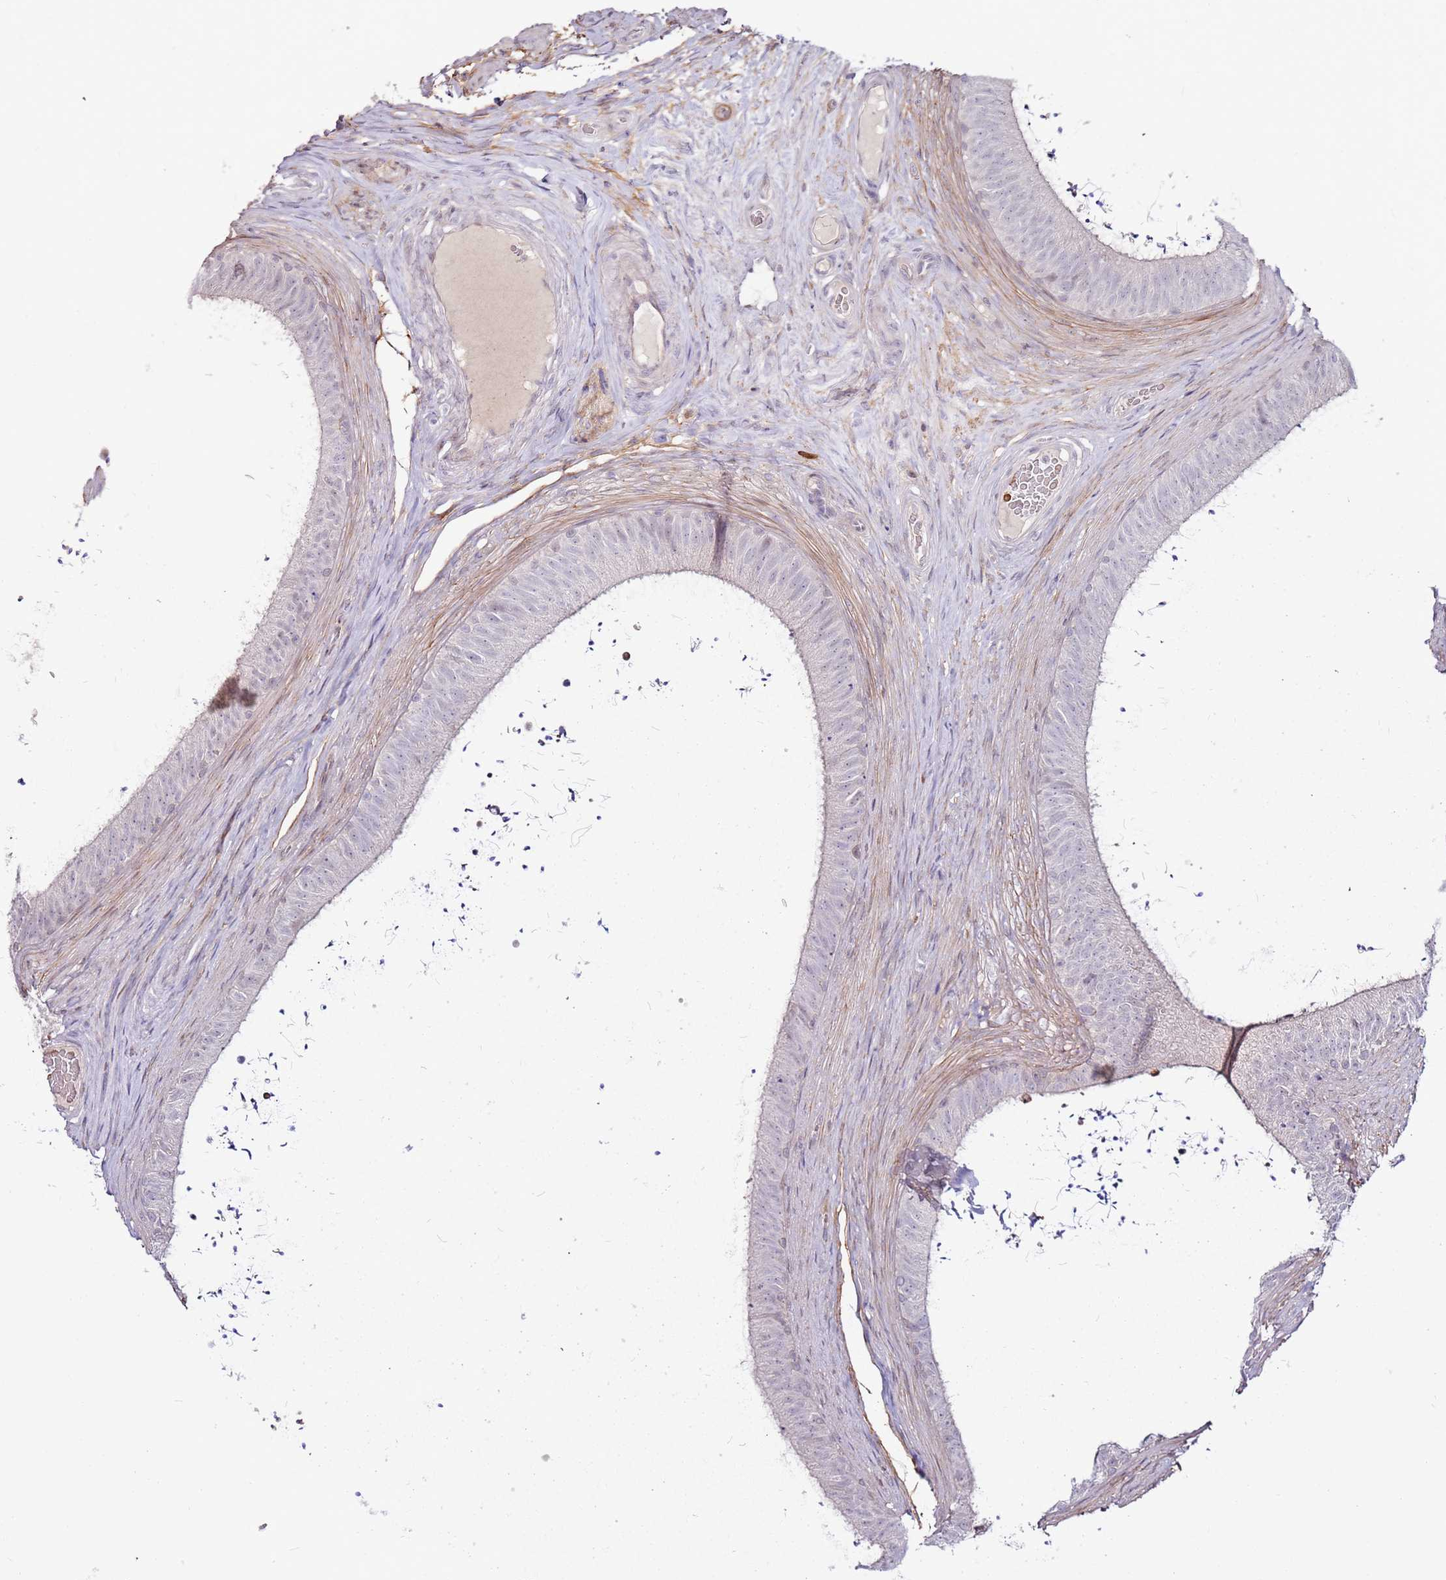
{"staining": {"intensity": "moderate", "quantity": "<25%", "location": "cytoplasmic/membranous"}, "tissue": "epididymis", "cell_type": "Glandular cells", "image_type": "normal", "snomed": [{"axis": "morphology", "description": "Normal tissue, NOS"}, {"axis": "topography", "description": "Testis"}, {"axis": "topography", "description": "Epididymis"}], "caption": "The micrograph shows a brown stain indicating the presence of a protein in the cytoplasmic/membranous of glandular cells in epididymis. The staining was performed using DAB (3,3'-diaminobenzidine) to visualize the protein expression in brown, while the nuclei were stained in blue with hematoxylin (Magnification: 20x).", "gene": "MTG2", "patient": {"sex": "male", "age": 41}}